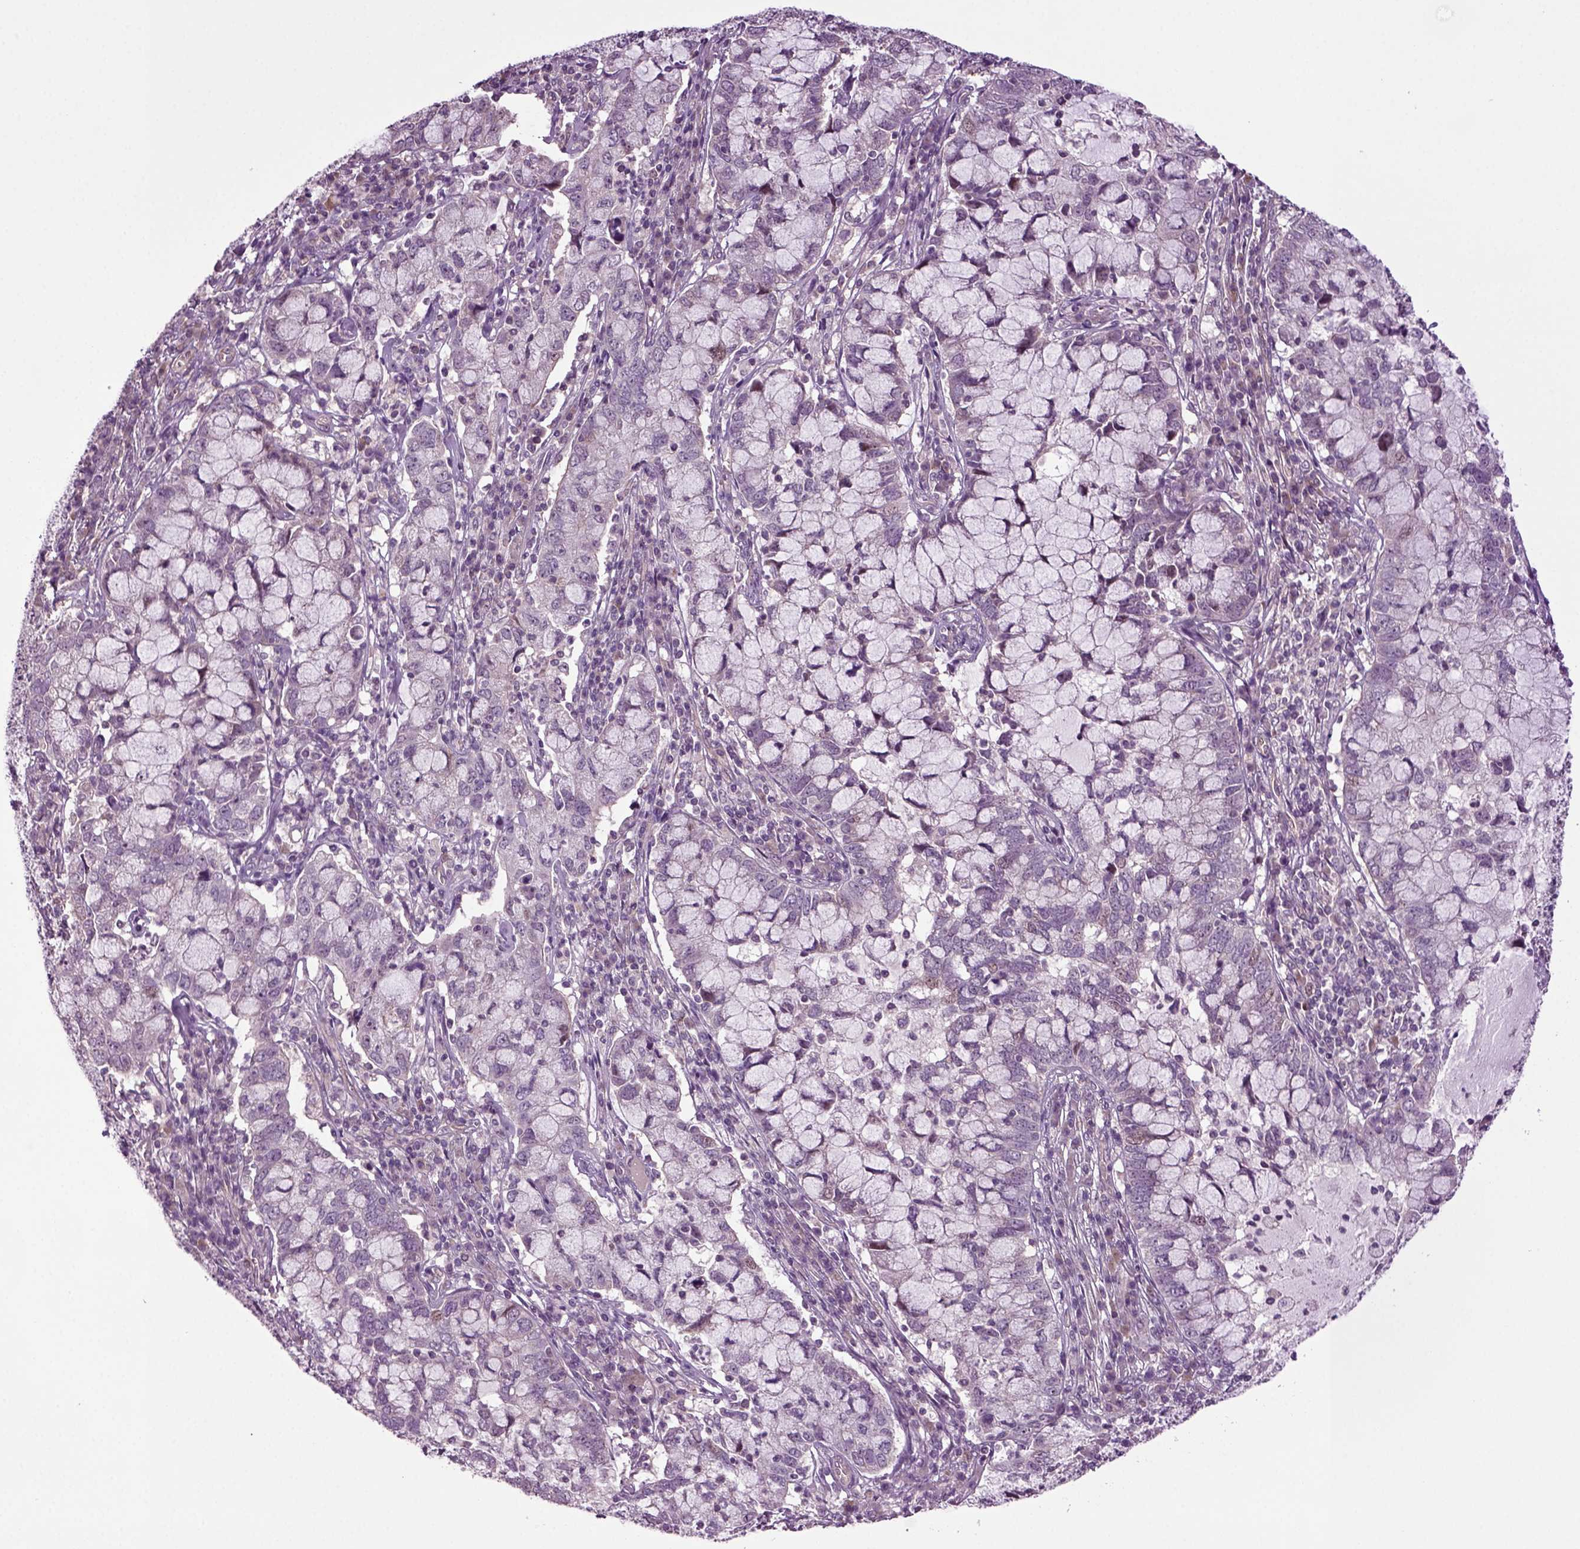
{"staining": {"intensity": "negative", "quantity": "none", "location": "none"}, "tissue": "cervical cancer", "cell_type": "Tumor cells", "image_type": "cancer", "snomed": [{"axis": "morphology", "description": "Adenocarcinoma, NOS"}, {"axis": "topography", "description": "Cervix"}], "caption": "This photomicrograph is of cervical cancer stained with immunohistochemistry to label a protein in brown with the nuclei are counter-stained blue. There is no expression in tumor cells.", "gene": "HAGHL", "patient": {"sex": "female", "age": 40}}